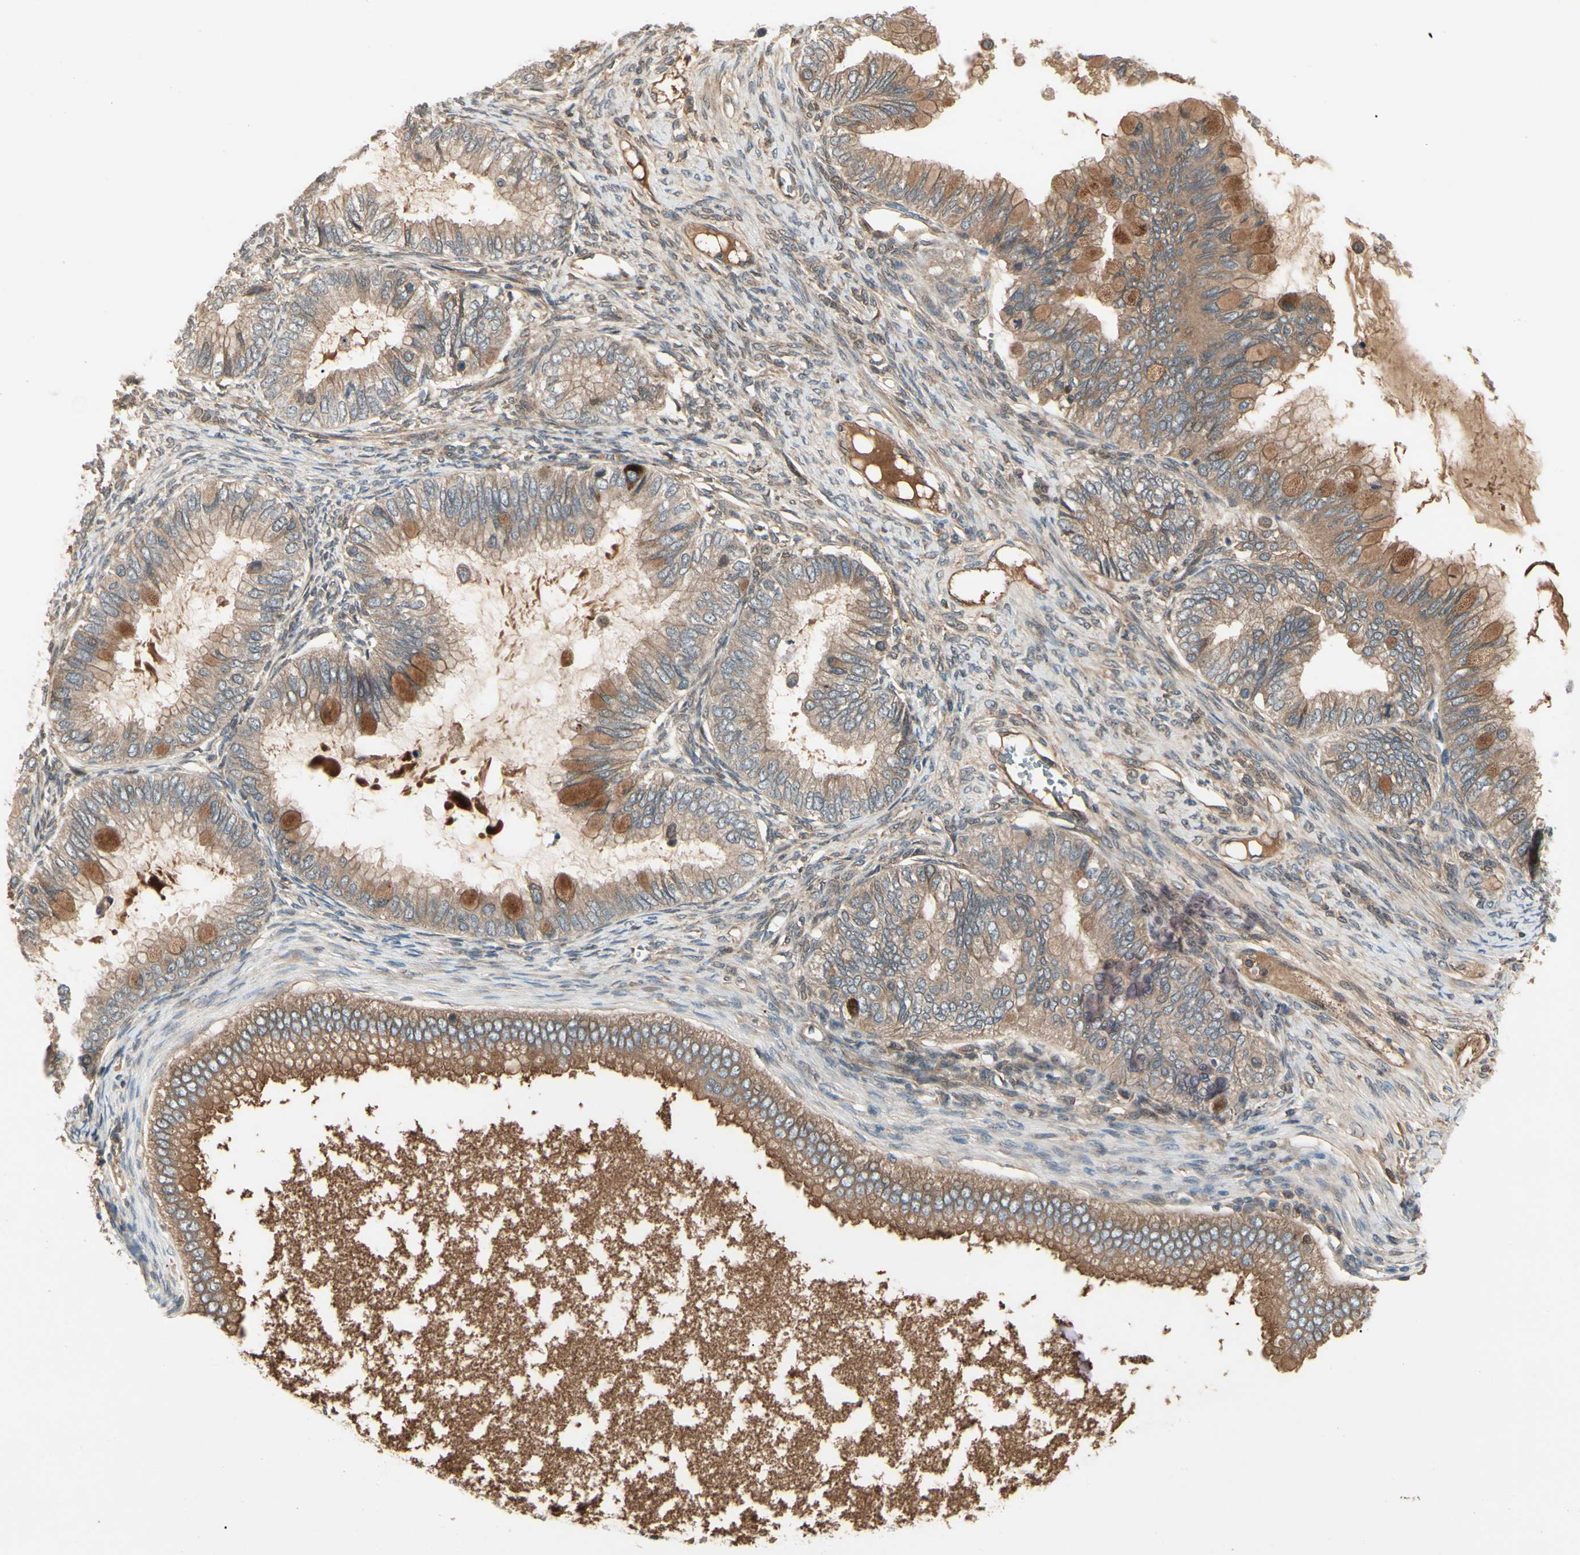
{"staining": {"intensity": "weak", "quantity": ">75%", "location": "cytoplasmic/membranous"}, "tissue": "ovarian cancer", "cell_type": "Tumor cells", "image_type": "cancer", "snomed": [{"axis": "morphology", "description": "Cystadenocarcinoma, mucinous, NOS"}, {"axis": "topography", "description": "Ovary"}], "caption": "DAB (3,3'-diaminobenzidine) immunohistochemical staining of ovarian cancer displays weak cytoplasmic/membranous protein positivity in approximately >75% of tumor cells.", "gene": "RNF14", "patient": {"sex": "female", "age": 80}}